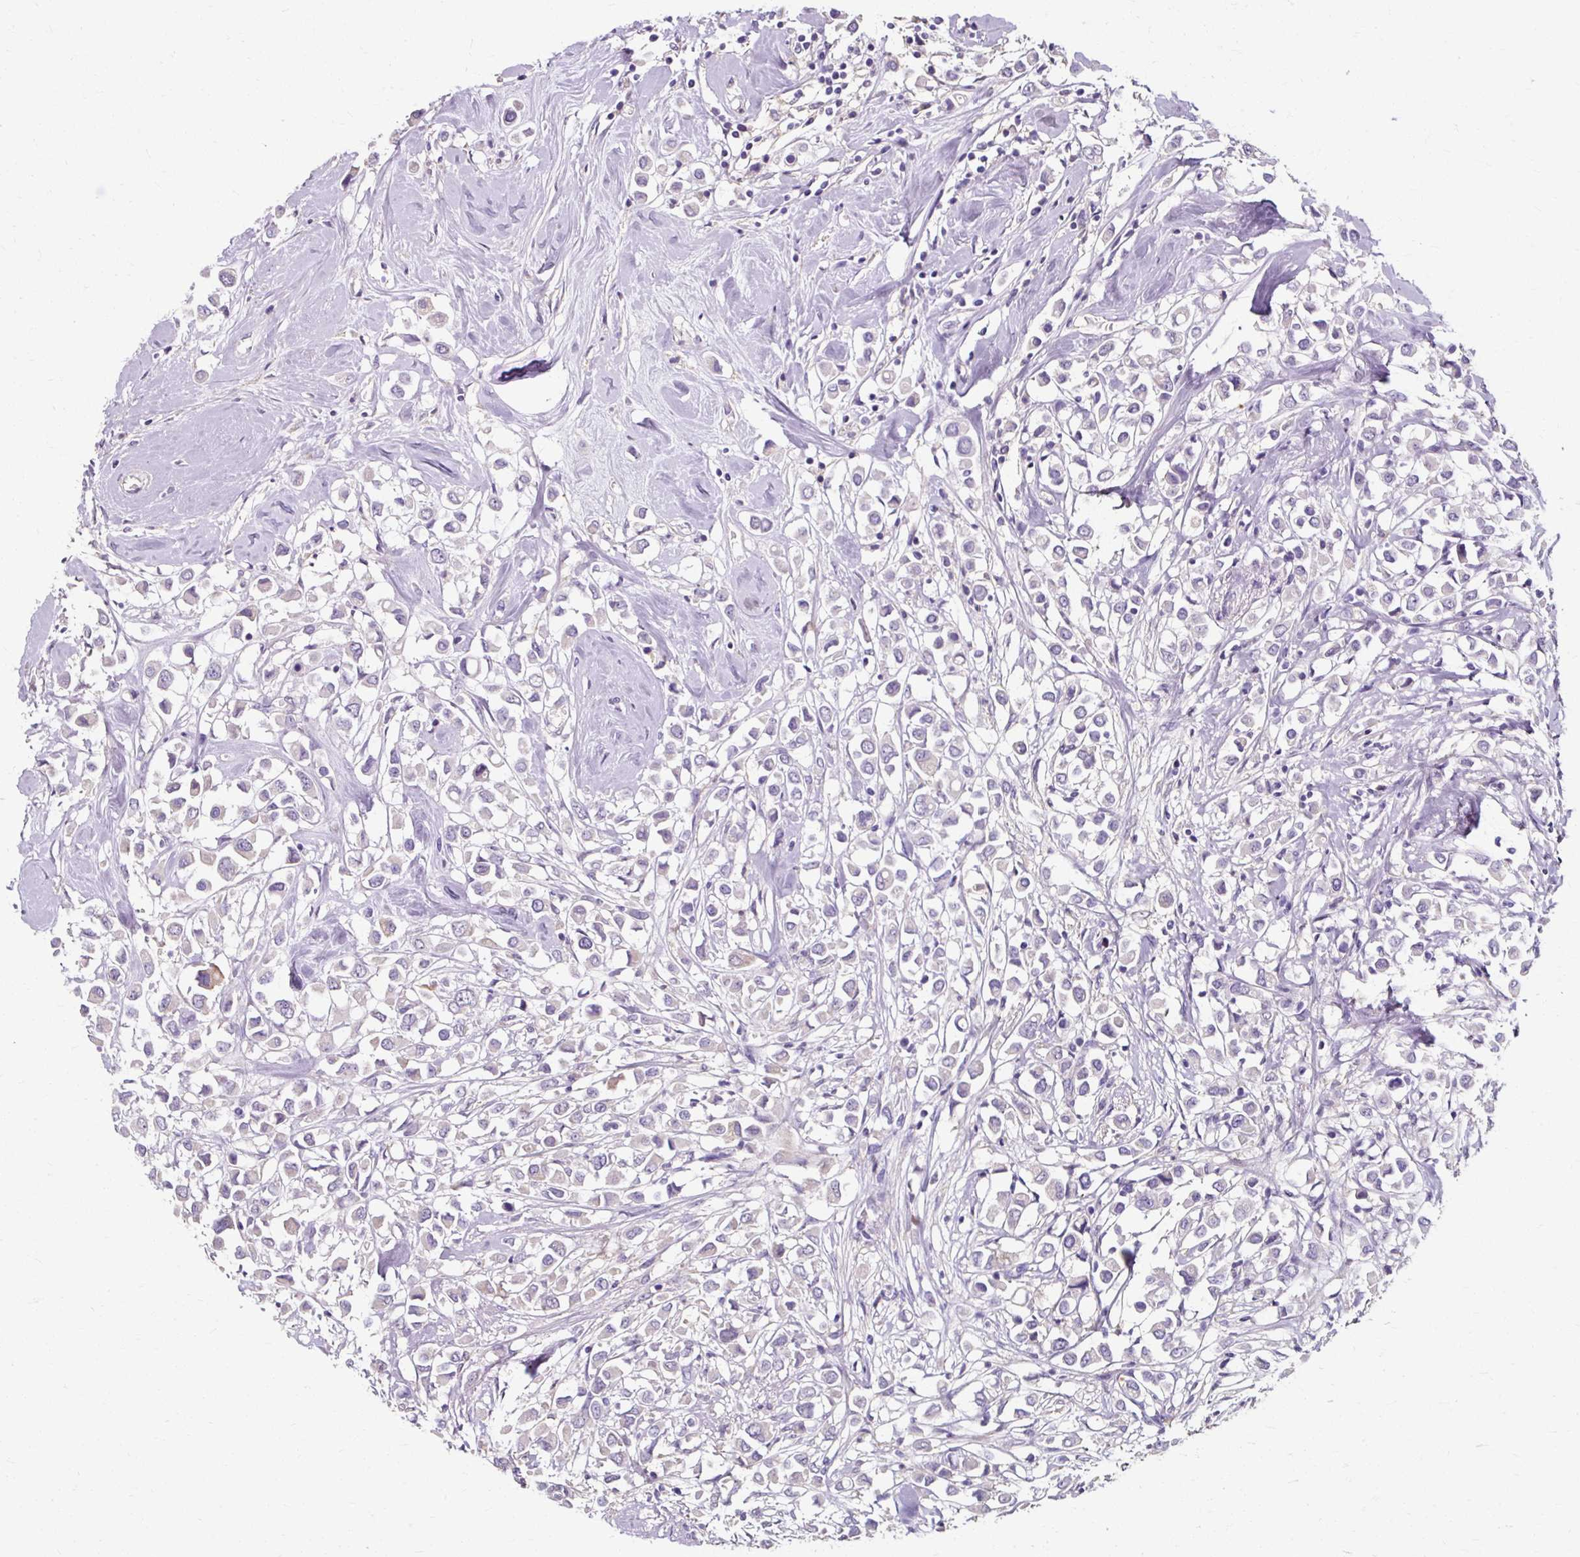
{"staining": {"intensity": "negative", "quantity": "none", "location": "none"}, "tissue": "breast cancer", "cell_type": "Tumor cells", "image_type": "cancer", "snomed": [{"axis": "morphology", "description": "Duct carcinoma"}, {"axis": "topography", "description": "Breast"}], "caption": "IHC image of human breast cancer stained for a protein (brown), which displays no staining in tumor cells. (DAB (3,3'-diaminobenzidine) immunohistochemistry (IHC), high magnification).", "gene": "KLHL24", "patient": {"sex": "female", "age": 61}}